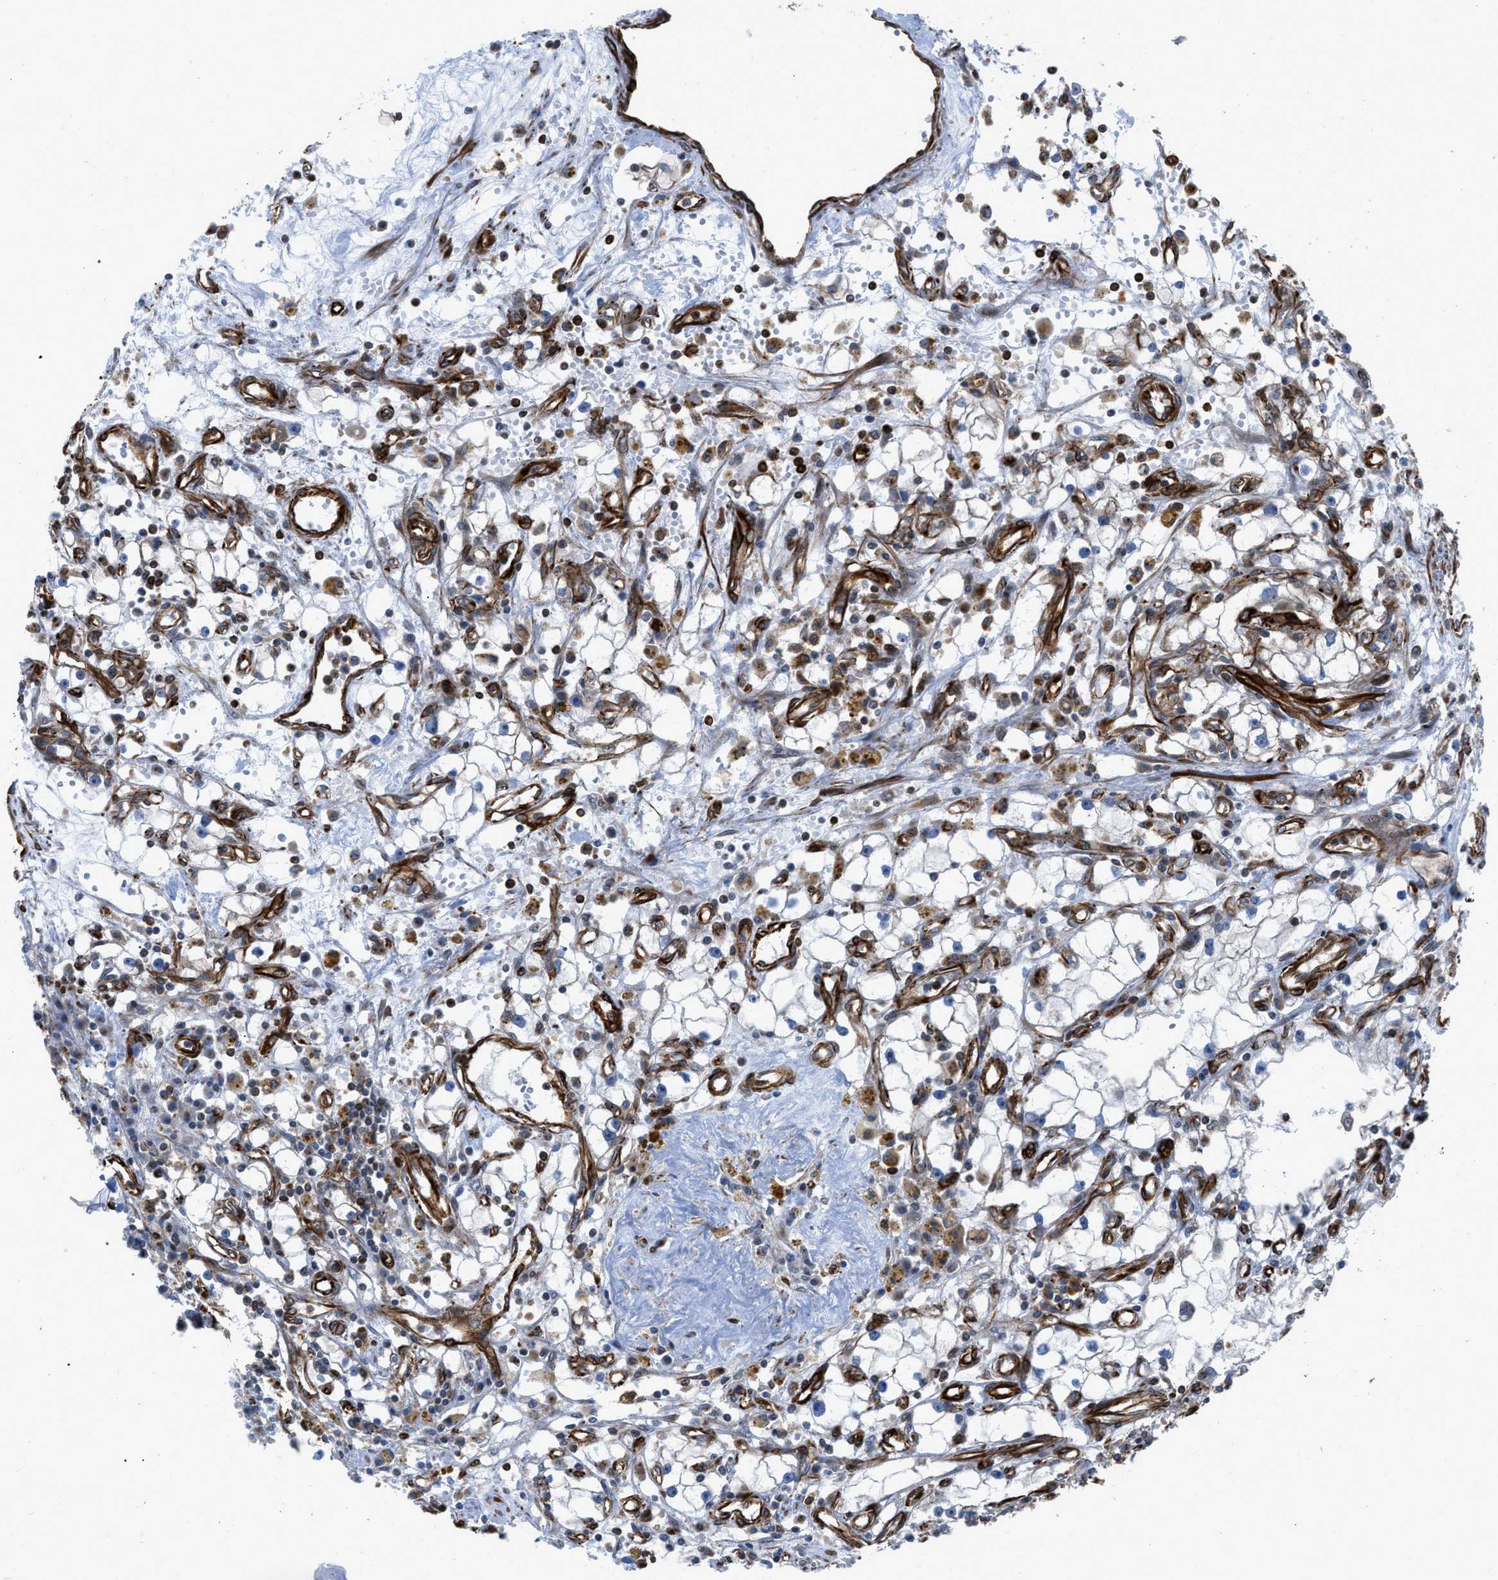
{"staining": {"intensity": "weak", "quantity": "25%-75%", "location": "cytoplasmic/membranous"}, "tissue": "renal cancer", "cell_type": "Tumor cells", "image_type": "cancer", "snomed": [{"axis": "morphology", "description": "Adenocarcinoma, NOS"}, {"axis": "topography", "description": "Kidney"}], "caption": "DAB (3,3'-diaminobenzidine) immunohistochemical staining of renal cancer shows weak cytoplasmic/membranous protein expression in about 25%-75% of tumor cells.", "gene": "PTPRE", "patient": {"sex": "male", "age": 56}}